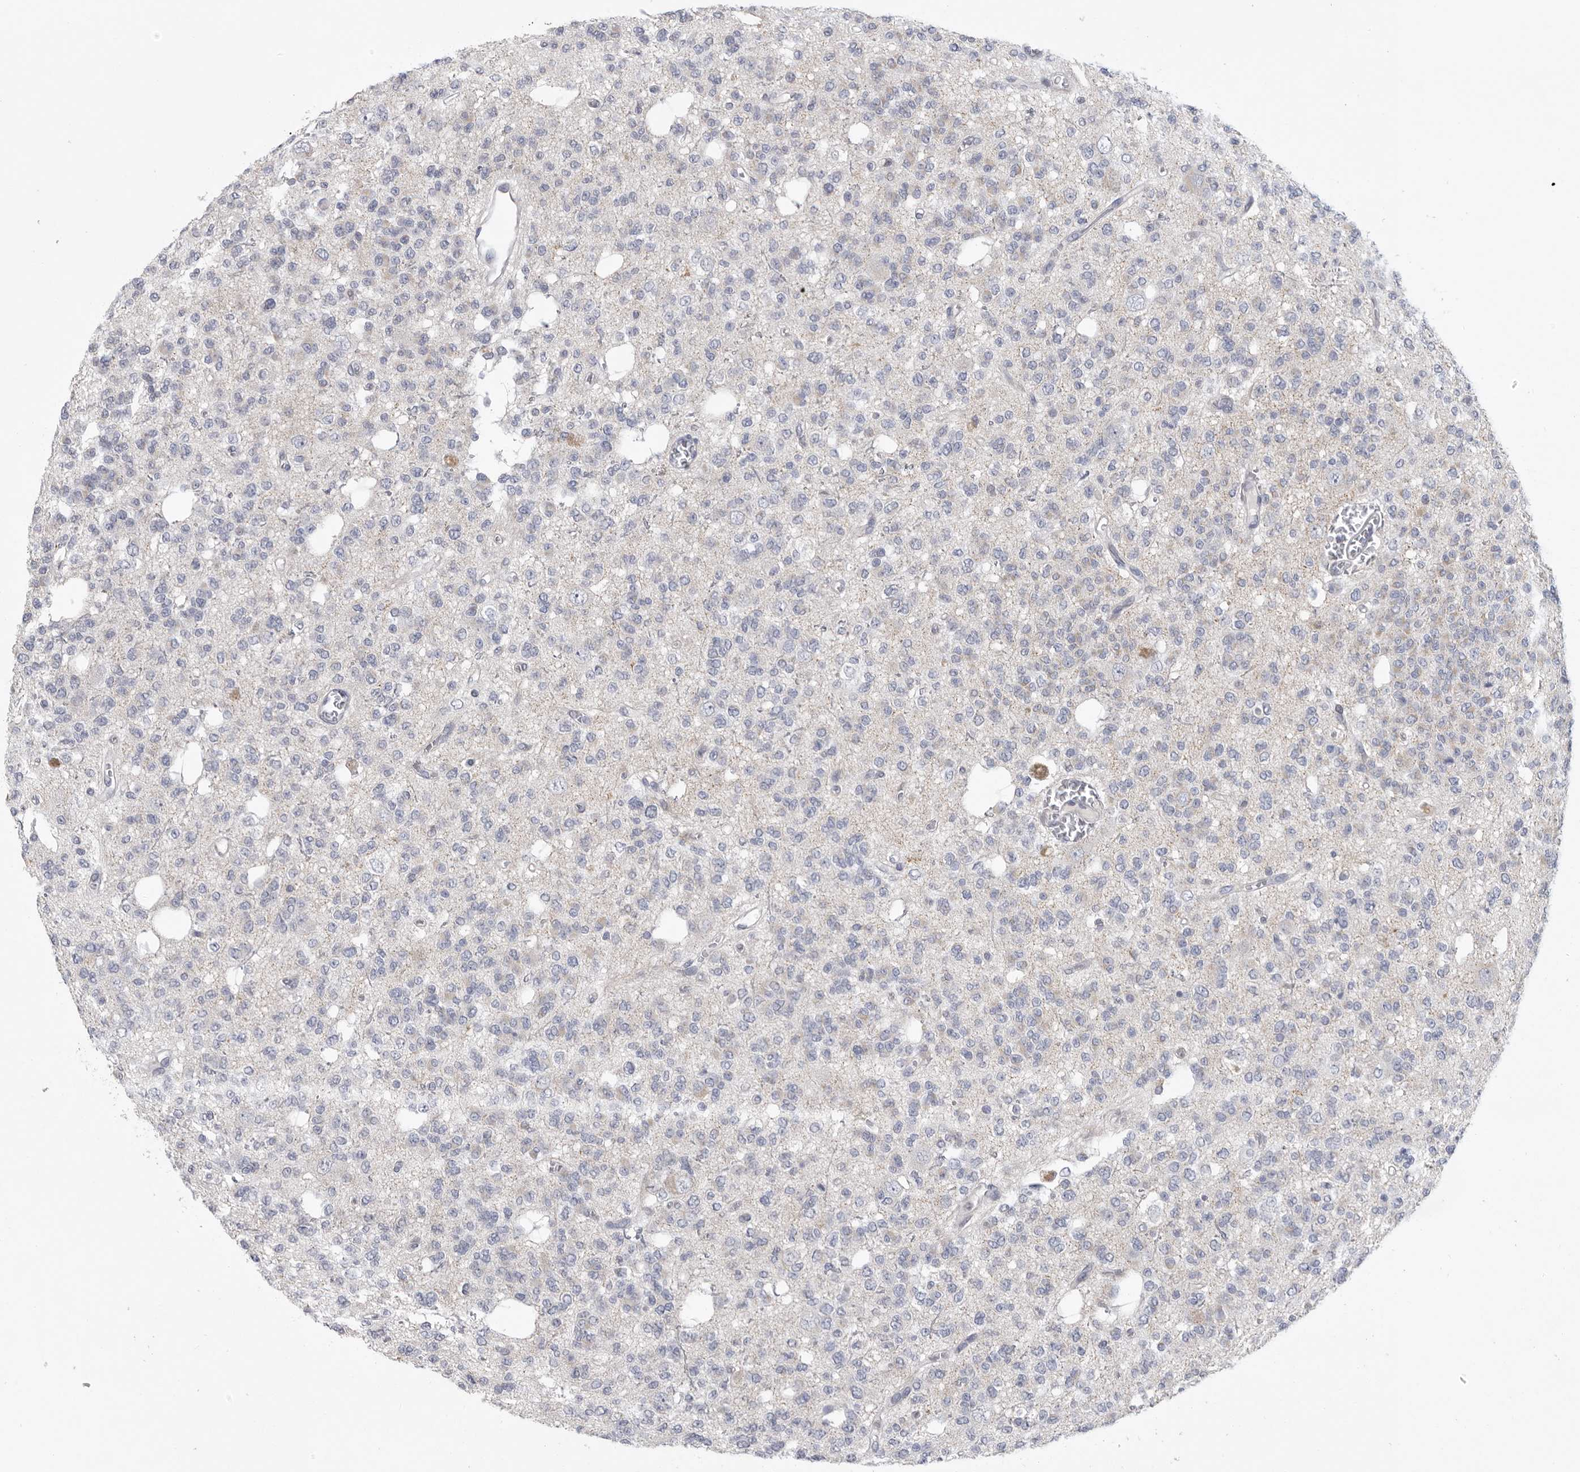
{"staining": {"intensity": "weak", "quantity": "<25%", "location": "cytoplasmic/membranous"}, "tissue": "glioma", "cell_type": "Tumor cells", "image_type": "cancer", "snomed": [{"axis": "morphology", "description": "Glioma, malignant, Low grade"}, {"axis": "topography", "description": "Brain"}], "caption": "Micrograph shows no protein expression in tumor cells of low-grade glioma (malignant) tissue.", "gene": "USP24", "patient": {"sex": "male", "age": 38}}